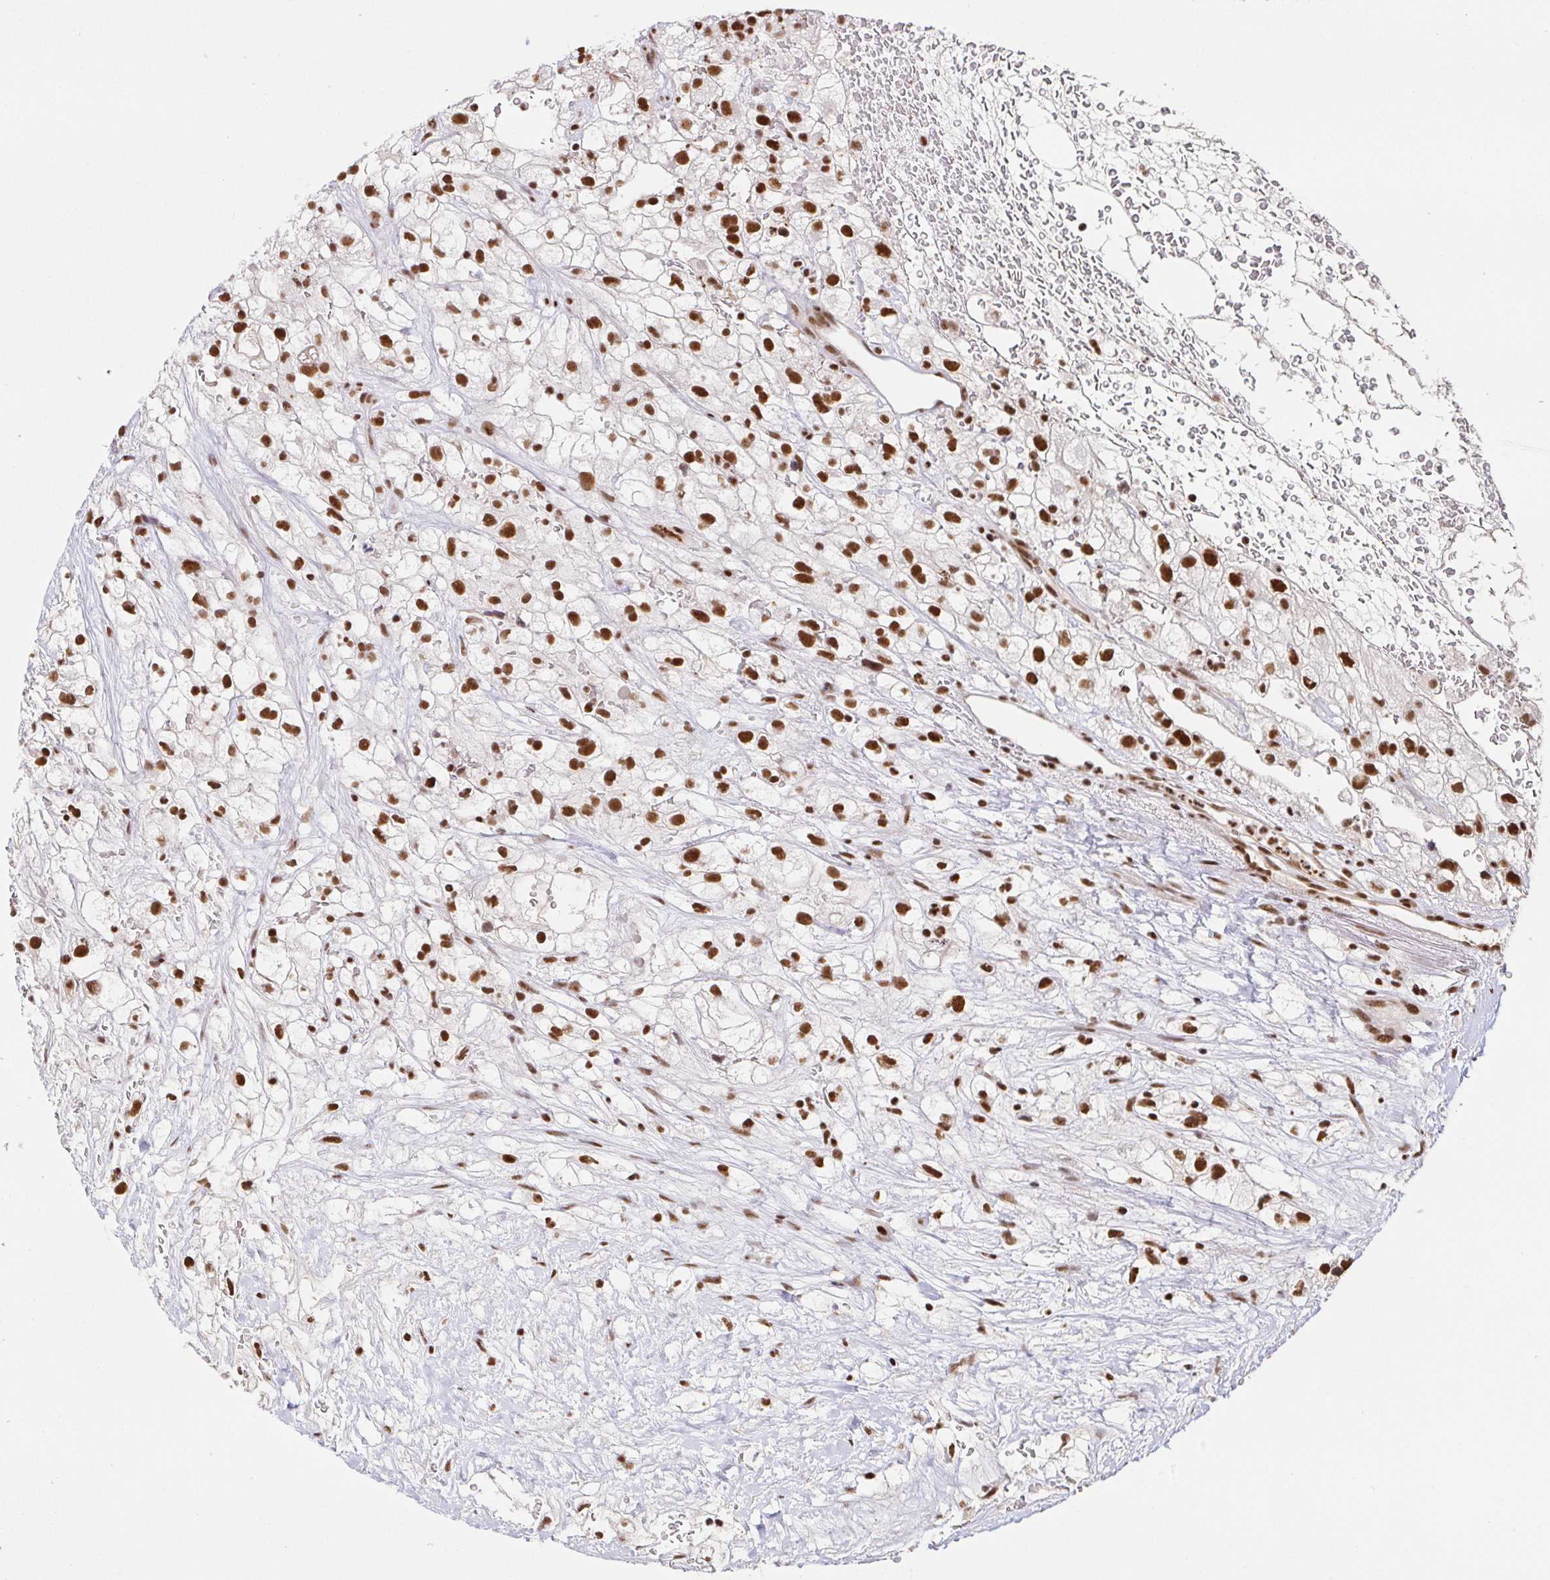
{"staining": {"intensity": "strong", "quantity": ">75%", "location": "nuclear"}, "tissue": "renal cancer", "cell_type": "Tumor cells", "image_type": "cancer", "snomed": [{"axis": "morphology", "description": "Adenocarcinoma, NOS"}, {"axis": "topography", "description": "Kidney"}], "caption": "Adenocarcinoma (renal) stained with DAB (3,3'-diaminobenzidine) IHC reveals high levels of strong nuclear expression in about >75% of tumor cells.", "gene": "SP3", "patient": {"sex": "male", "age": 59}}